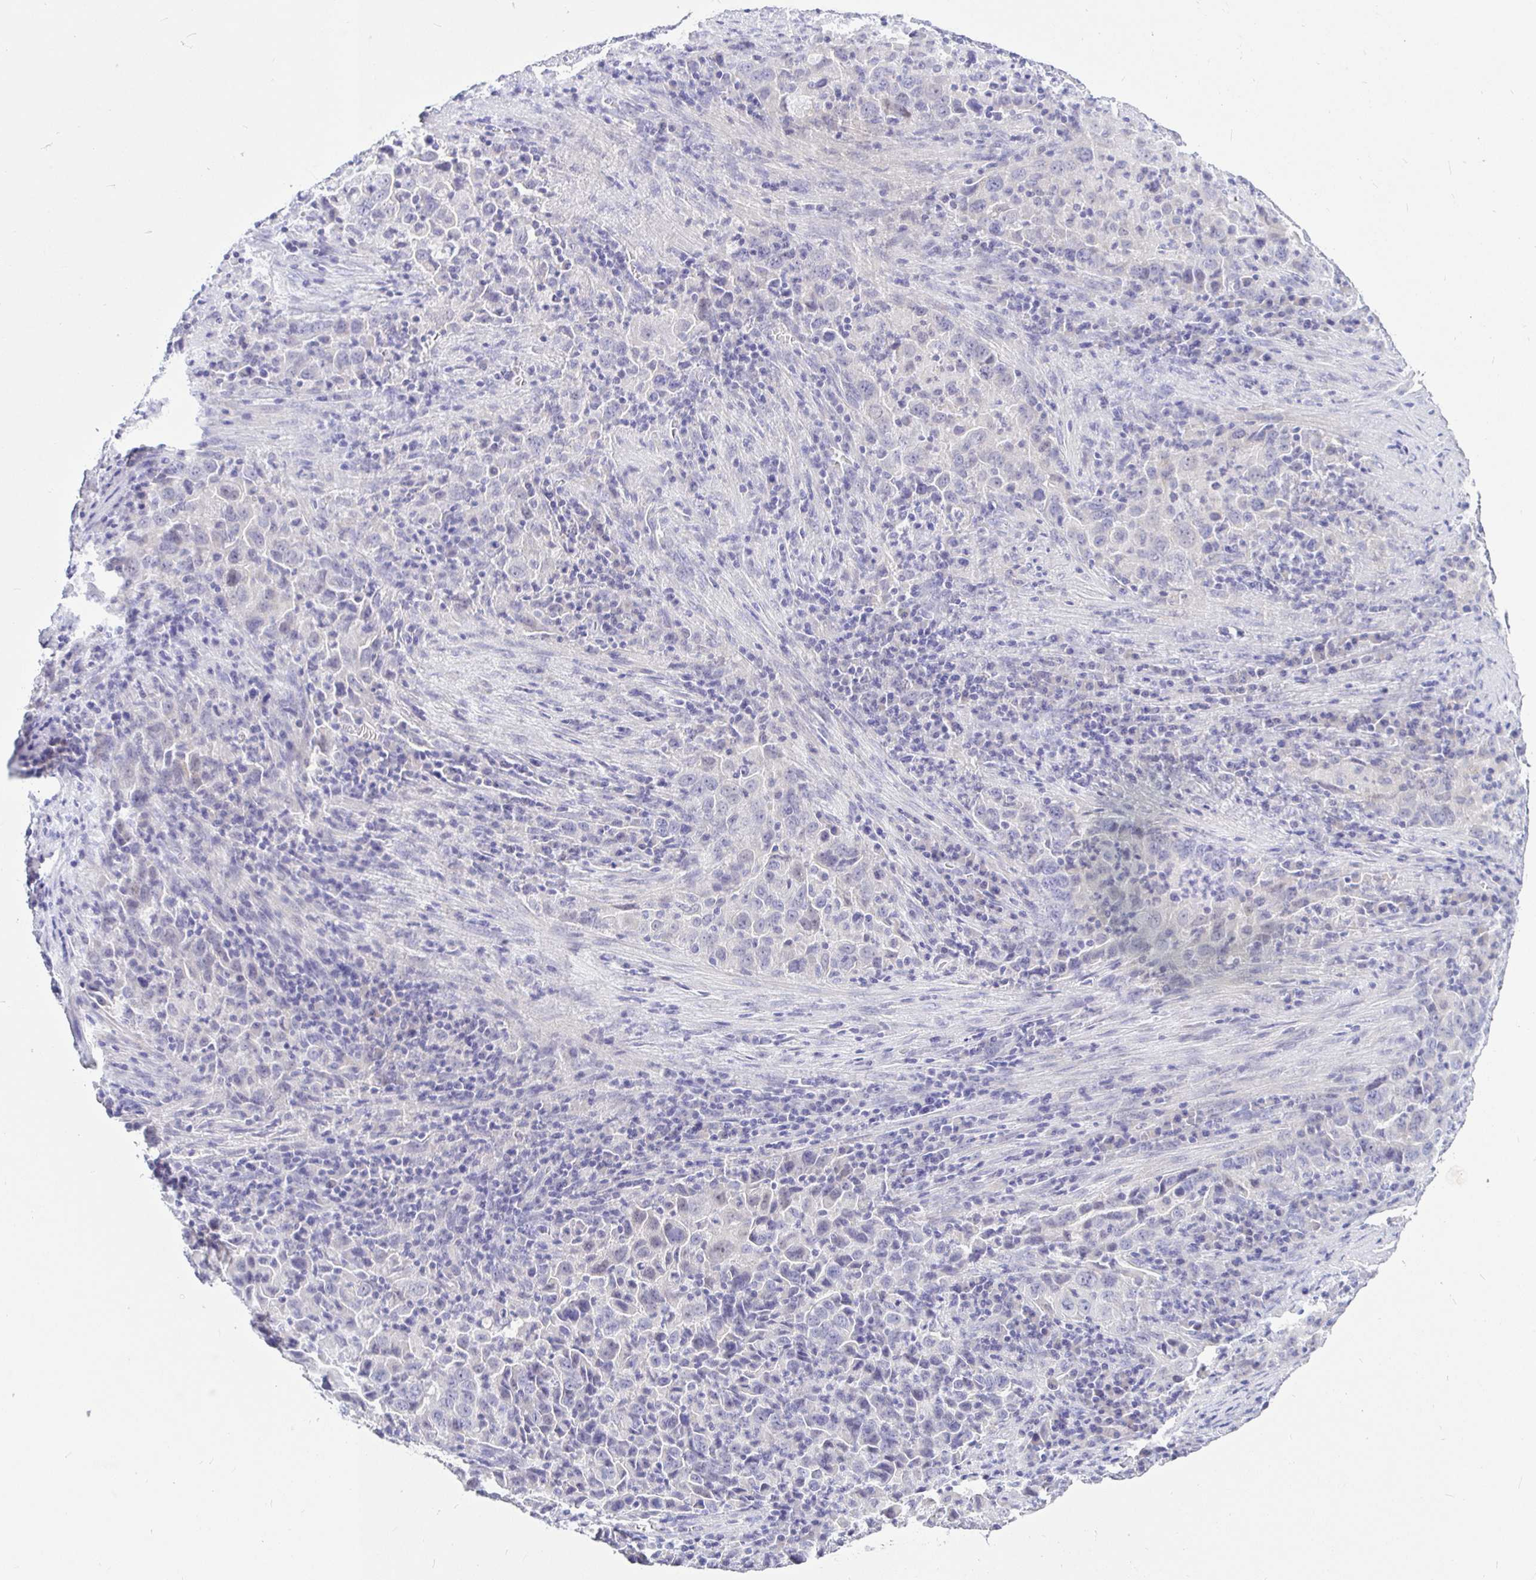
{"staining": {"intensity": "negative", "quantity": "none", "location": "none"}, "tissue": "lung cancer", "cell_type": "Tumor cells", "image_type": "cancer", "snomed": [{"axis": "morphology", "description": "Adenocarcinoma, NOS"}, {"axis": "topography", "description": "Lung"}], "caption": "DAB immunohistochemical staining of lung cancer (adenocarcinoma) reveals no significant expression in tumor cells.", "gene": "TPTE", "patient": {"sex": "male", "age": 67}}